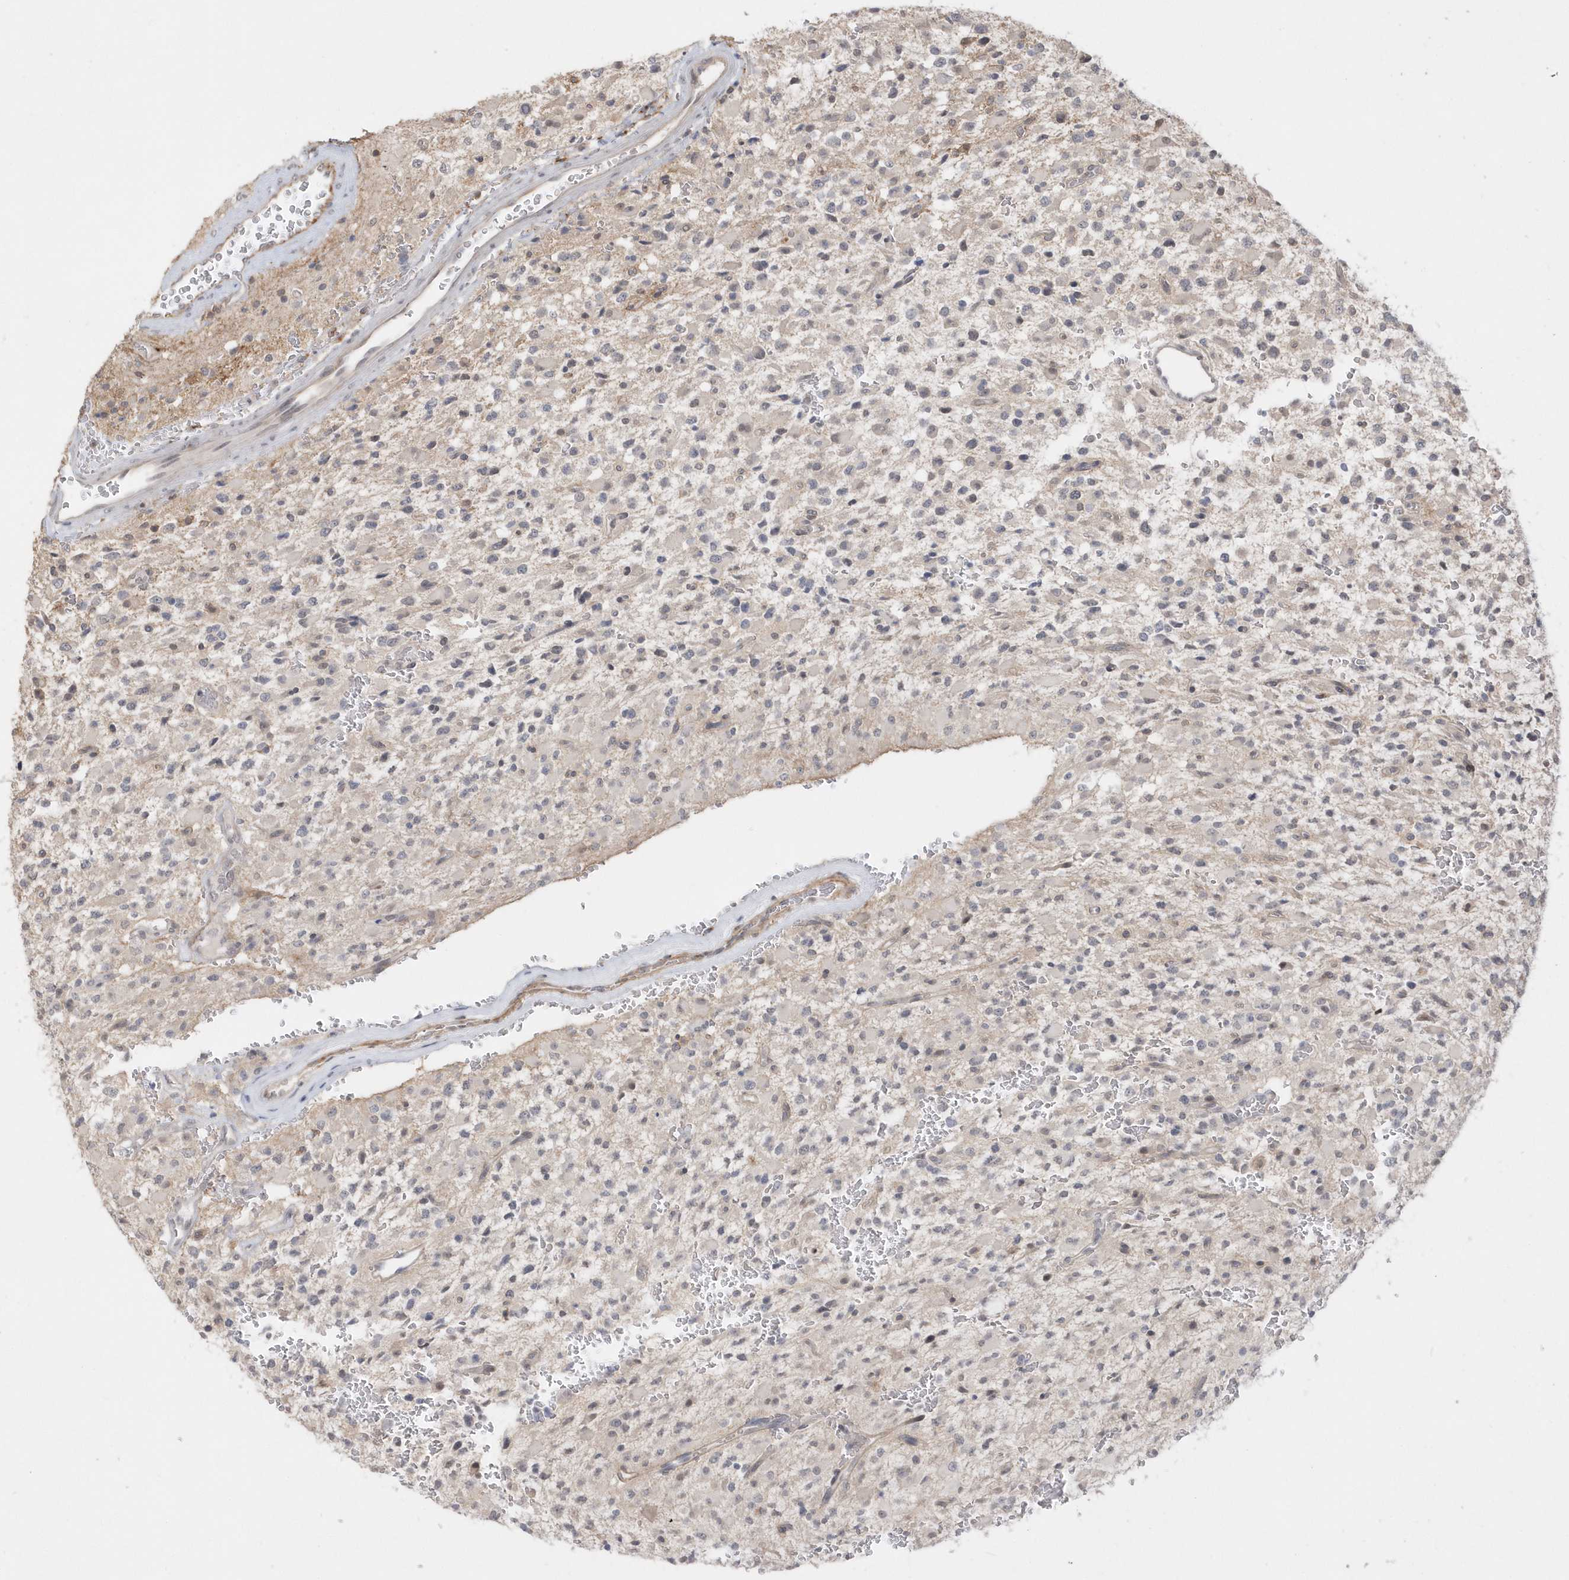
{"staining": {"intensity": "negative", "quantity": "none", "location": "none"}, "tissue": "glioma", "cell_type": "Tumor cells", "image_type": "cancer", "snomed": [{"axis": "morphology", "description": "Glioma, malignant, High grade"}, {"axis": "topography", "description": "Brain"}], "caption": "Malignant high-grade glioma was stained to show a protein in brown. There is no significant staining in tumor cells.", "gene": "CRIP3", "patient": {"sex": "male", "age": 34}}